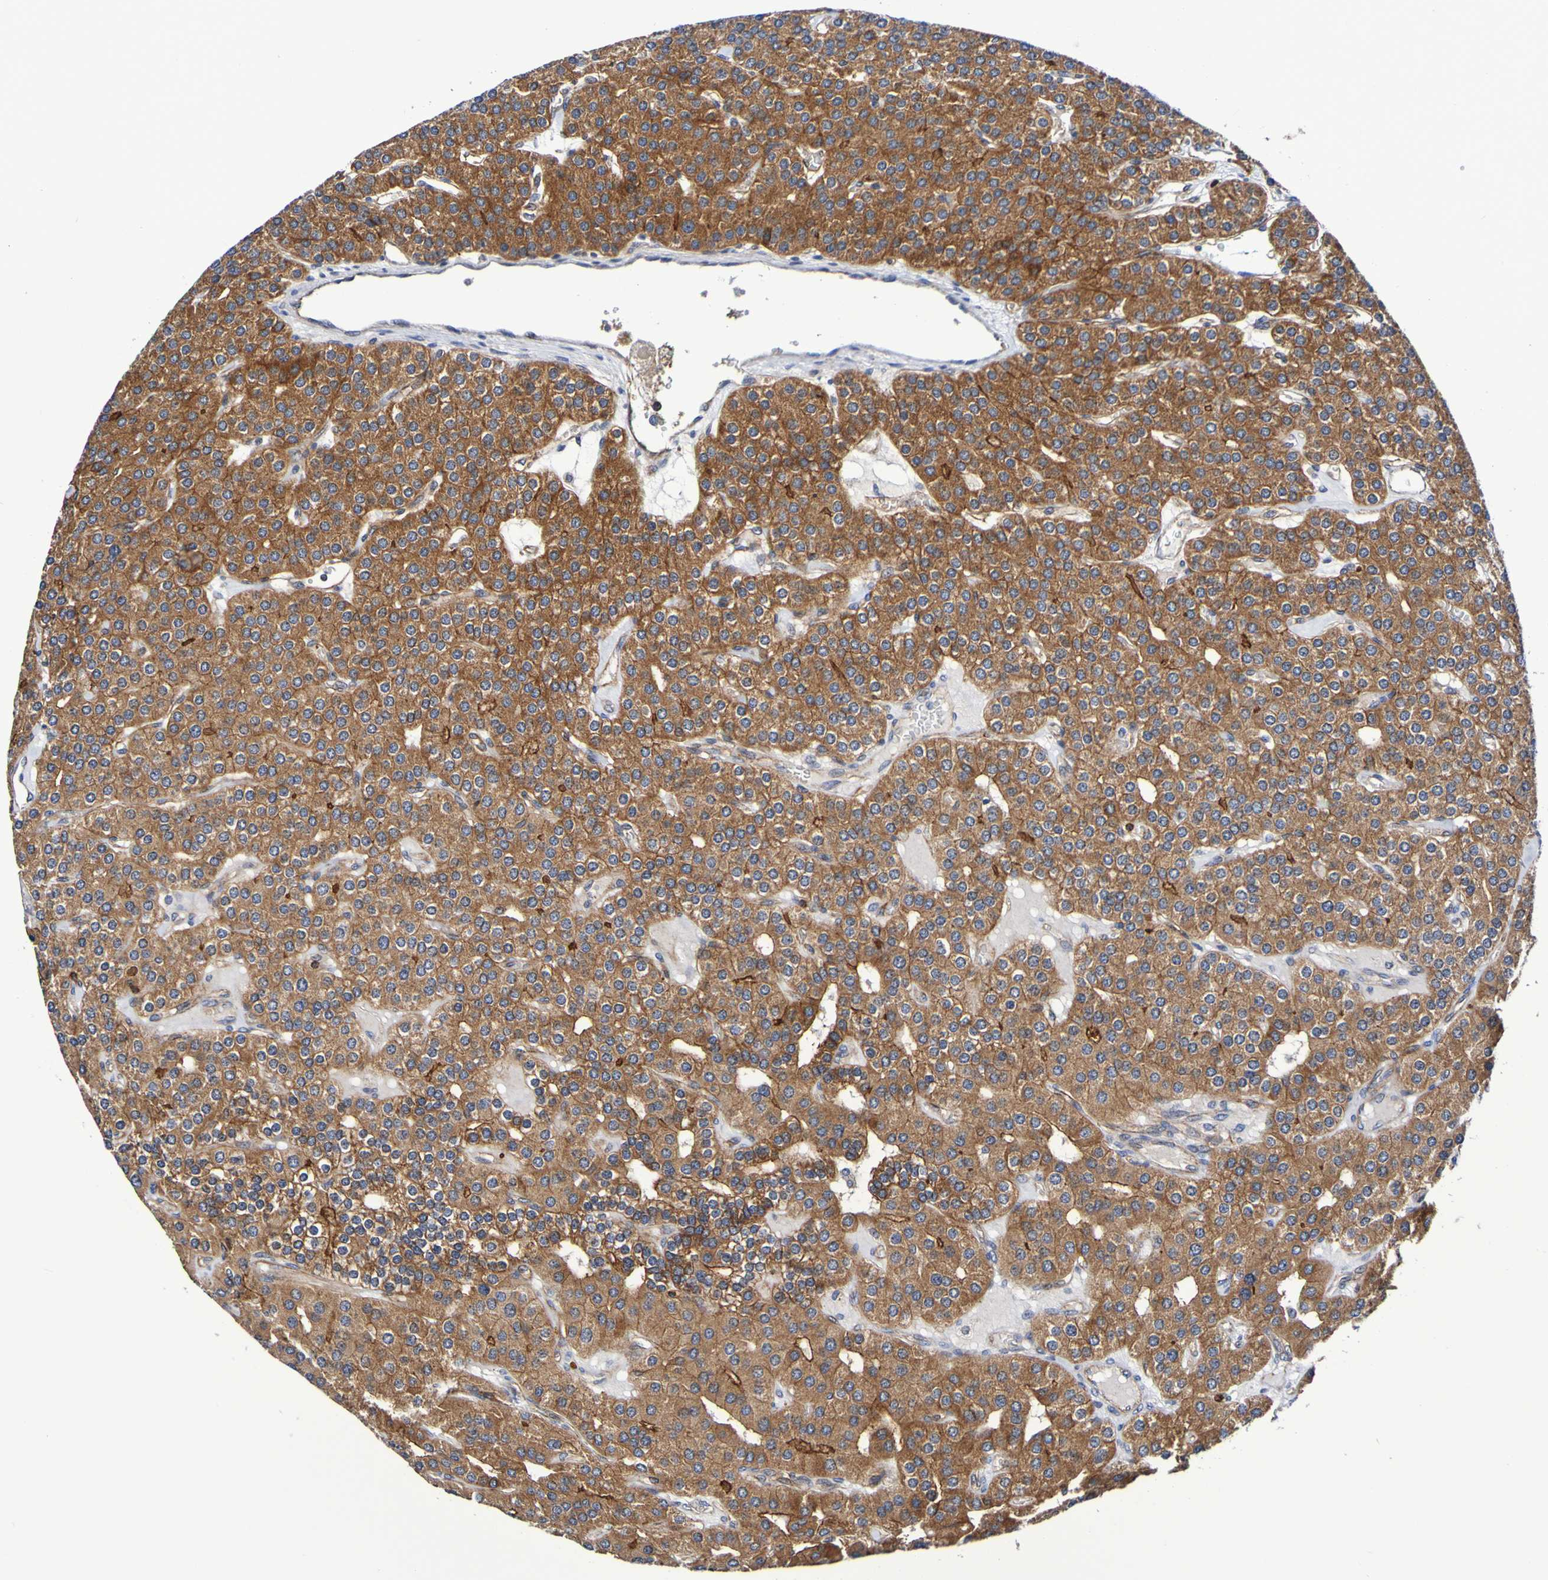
{"staining": {"intensity": "strong", "quantity": ">75%", "location": "cytoplasmic/membranous"}, "tissue": "parathyroid gland", "cell_type": "Glandular cells", "image_type": "normal", "snomed": [{"axis": "morphology", "description": "Normal tissue, NOS"}, {"axis": "morphology", "description": "Adenoma, NOS"}, {"axis": "topography", "description": "Parathyroid gland"}], "caption": "Benign parathyroid gland was stained to show a protein in brown. There is high levels of strong cytoplasmic/membranous staining in about >75% of glandular cells. (IHC, brightfield microscopy, high magnification).", "gene": "GJB1", "patient": {"sex": "female", "age": 86}}